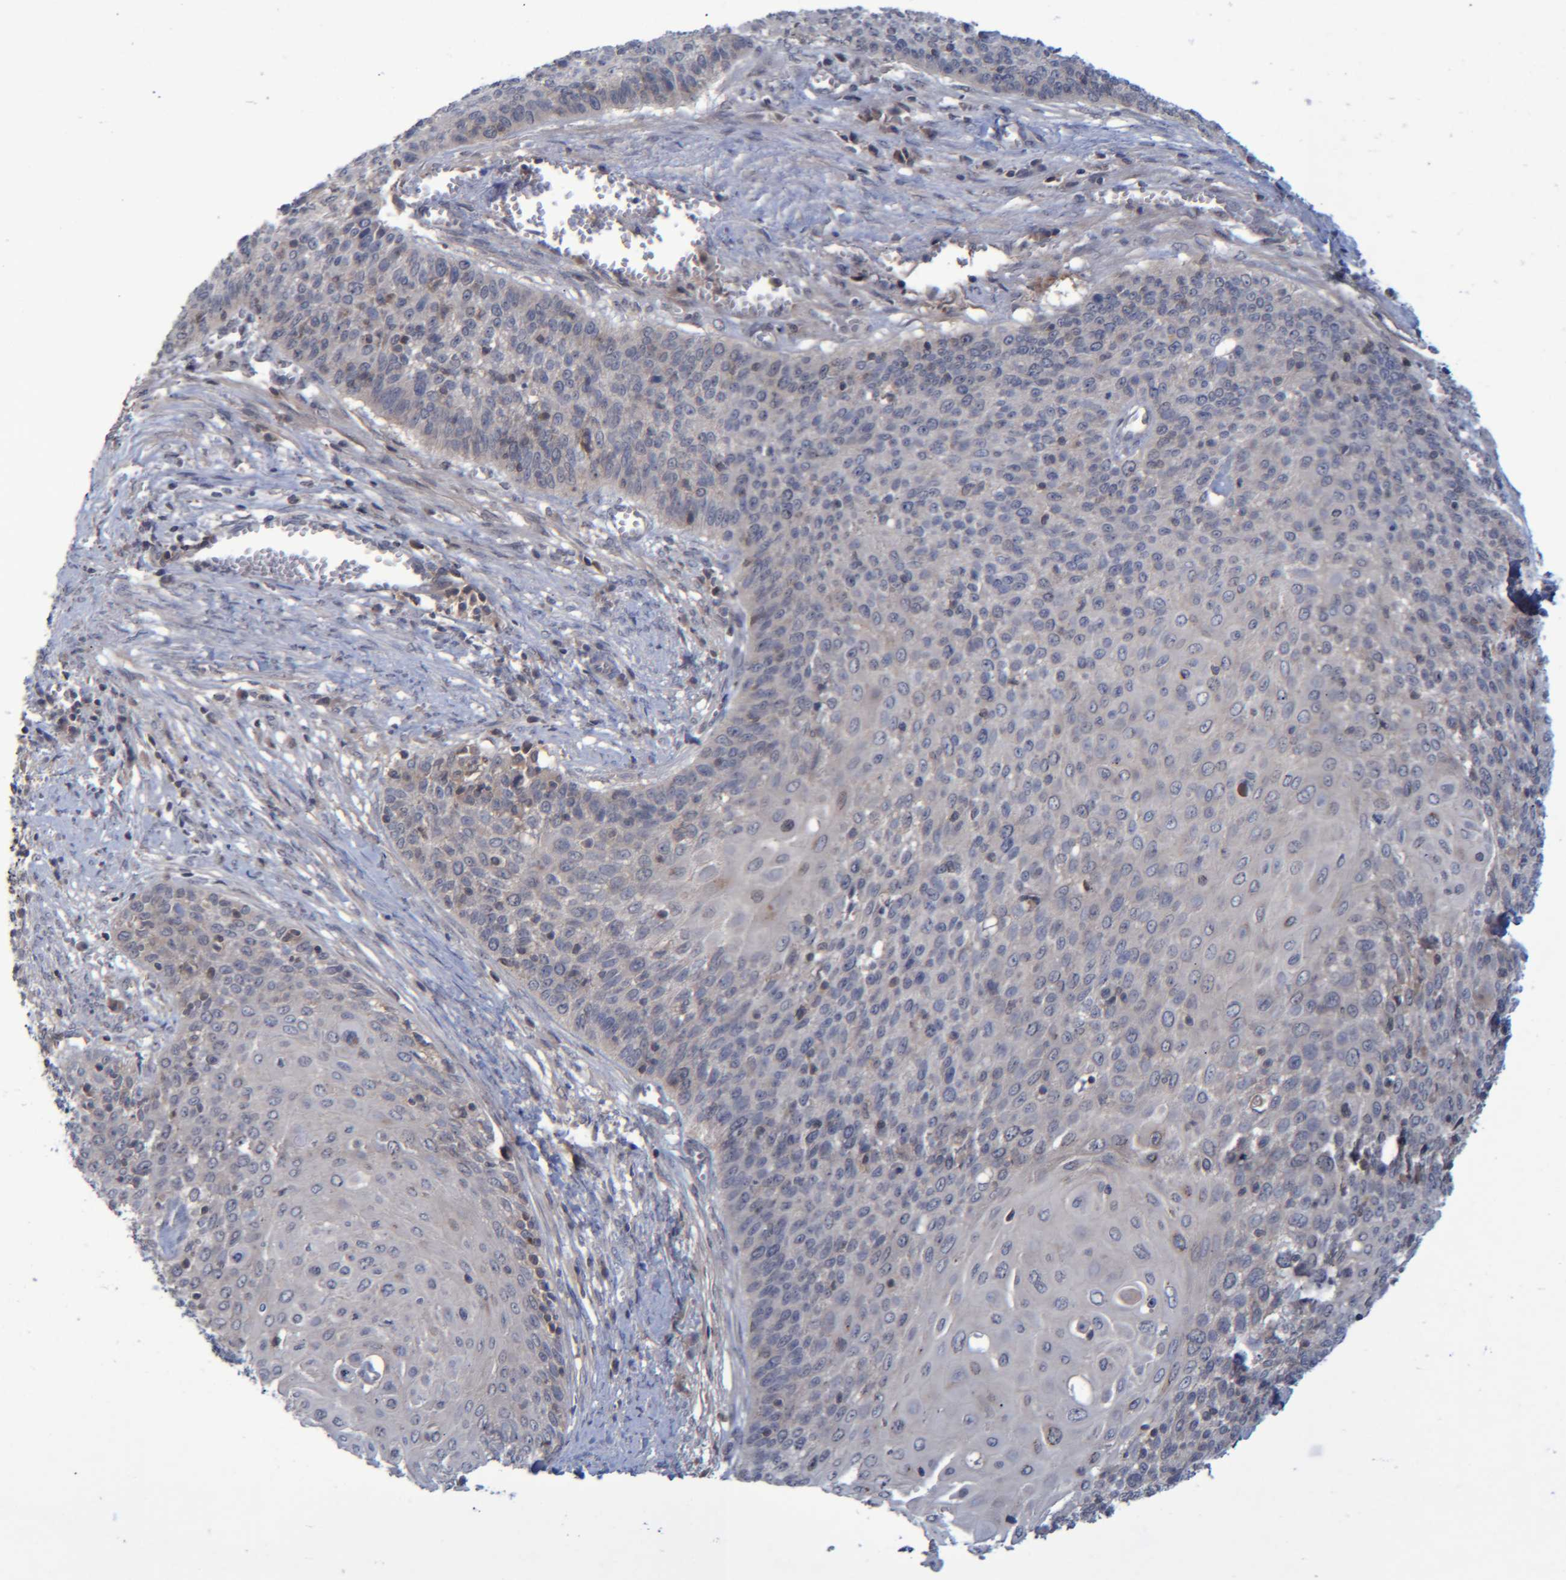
{"staining": {"intensity": "negative", "quantity": "none", "location": "none"}, "tissue": "cervical cancer", "cell_type": "Tumor cells", "image_type": "cancer", "snomed": [{"axis": "morphology", "description": "Squamous cell carcinoma, NOS"}, {"axis": "topography", "description": "Cervix"}], "caption": "Tumor cells show no significant staining in cervical squamous cell carcinoma. (DAB (3,3'-diaminobenzidine) IHC, high magnification).", "gene": "PCYT2", "patient": {"sex": "female", "age": 39}}